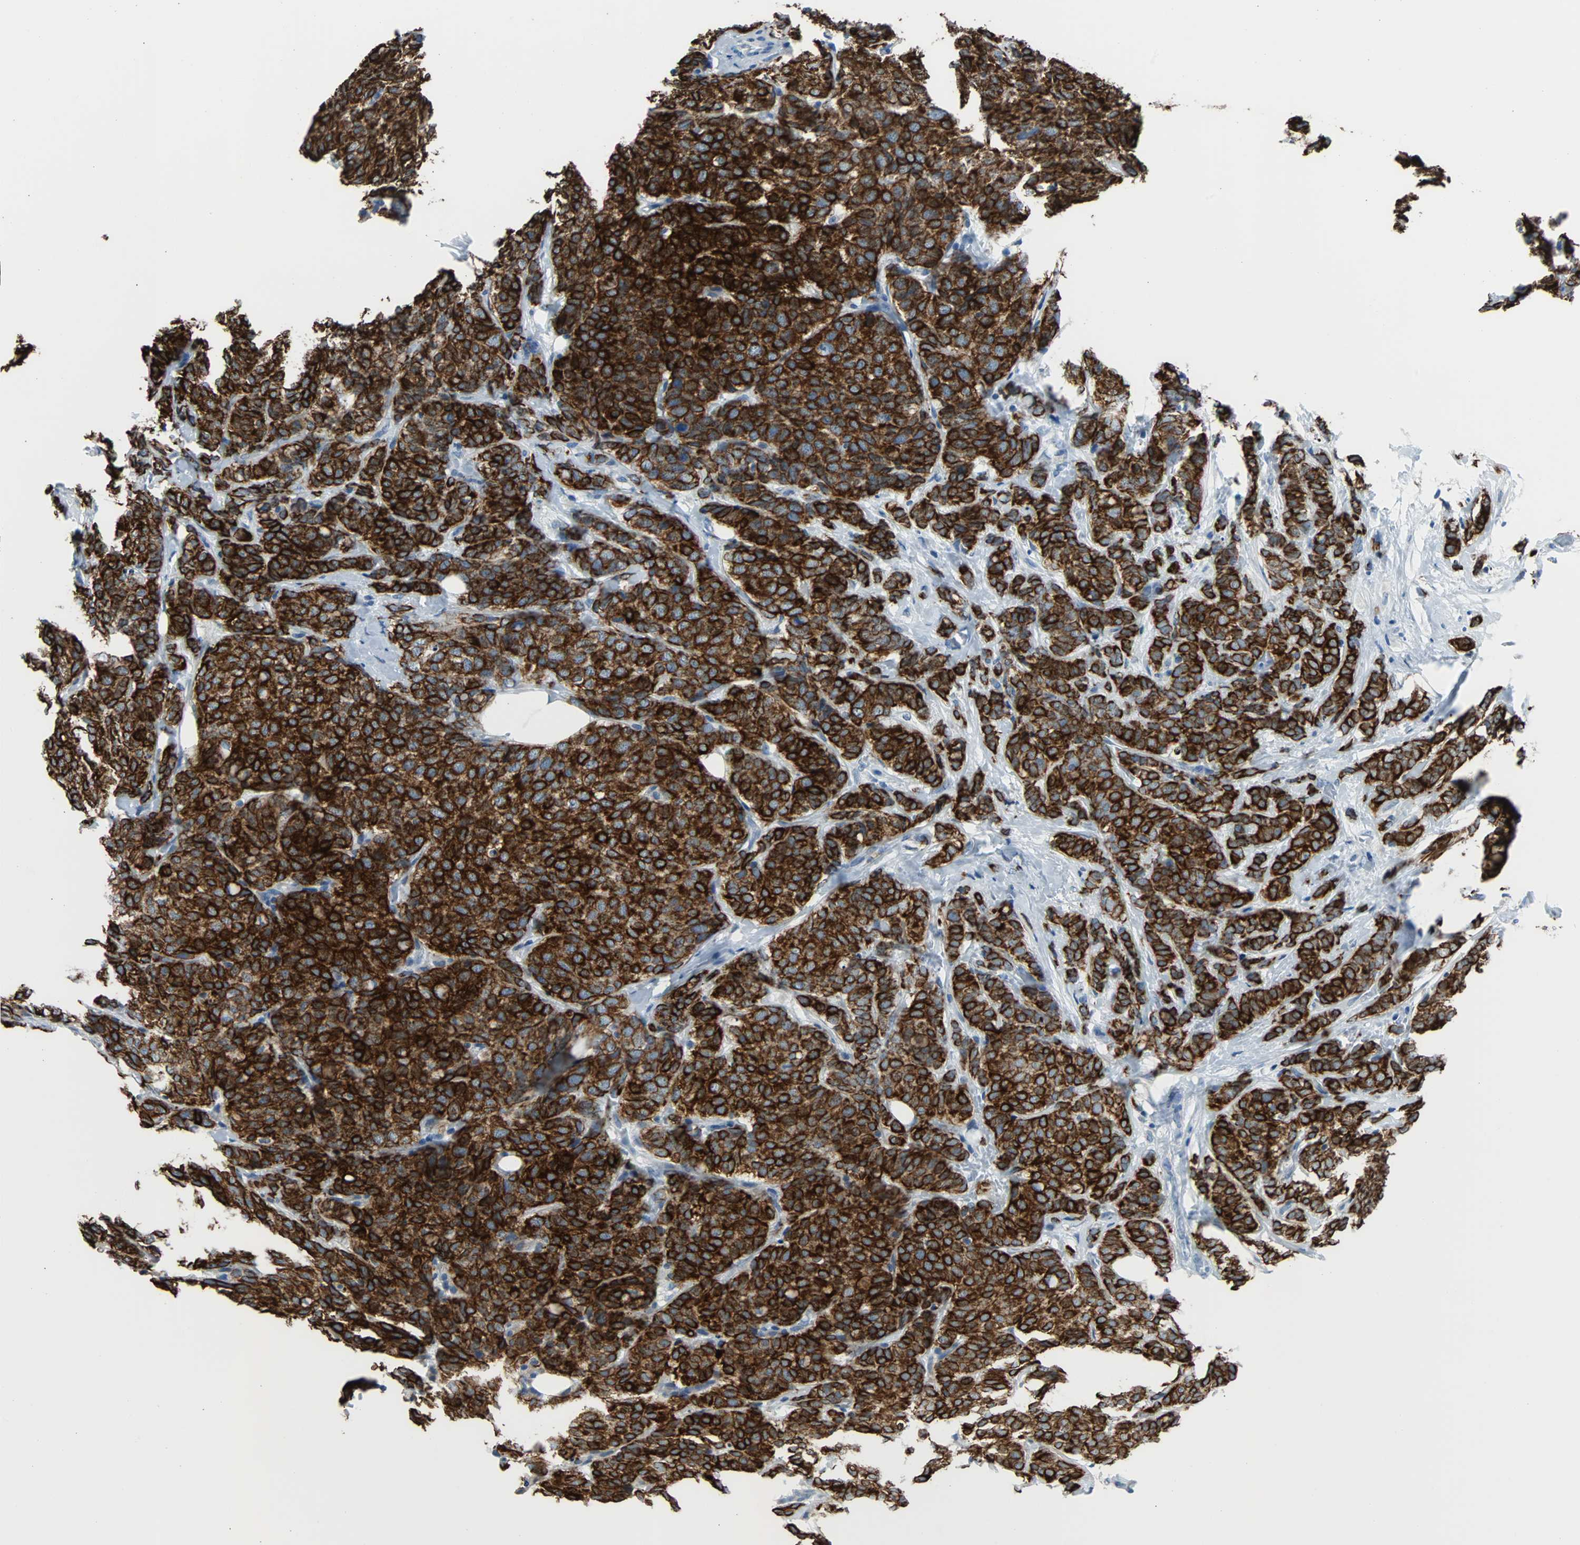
{"staining": {"intensity": "strong", "quantity": ">75%", "location": "cytoplasmic/membranous"}, "tissue": "breast cancer", "cell_type": "Tumor cells", "image_type": "cancer", "snomed": [{"axis": "morphology", "description": "Lobular carcinoma"}, {"axis": "topography", "description": "Breast"}], "caption": "Strong cytoplasmic/membranous staining is identified in approximately >75% of tumor cells in breast cancer. Using DAB (brown) and hematoxylin (blue) stains, captured at high magnification using brightfield microscopy.", "gene": "KRT7", "patient": {"sex": "female", "age": 60}}